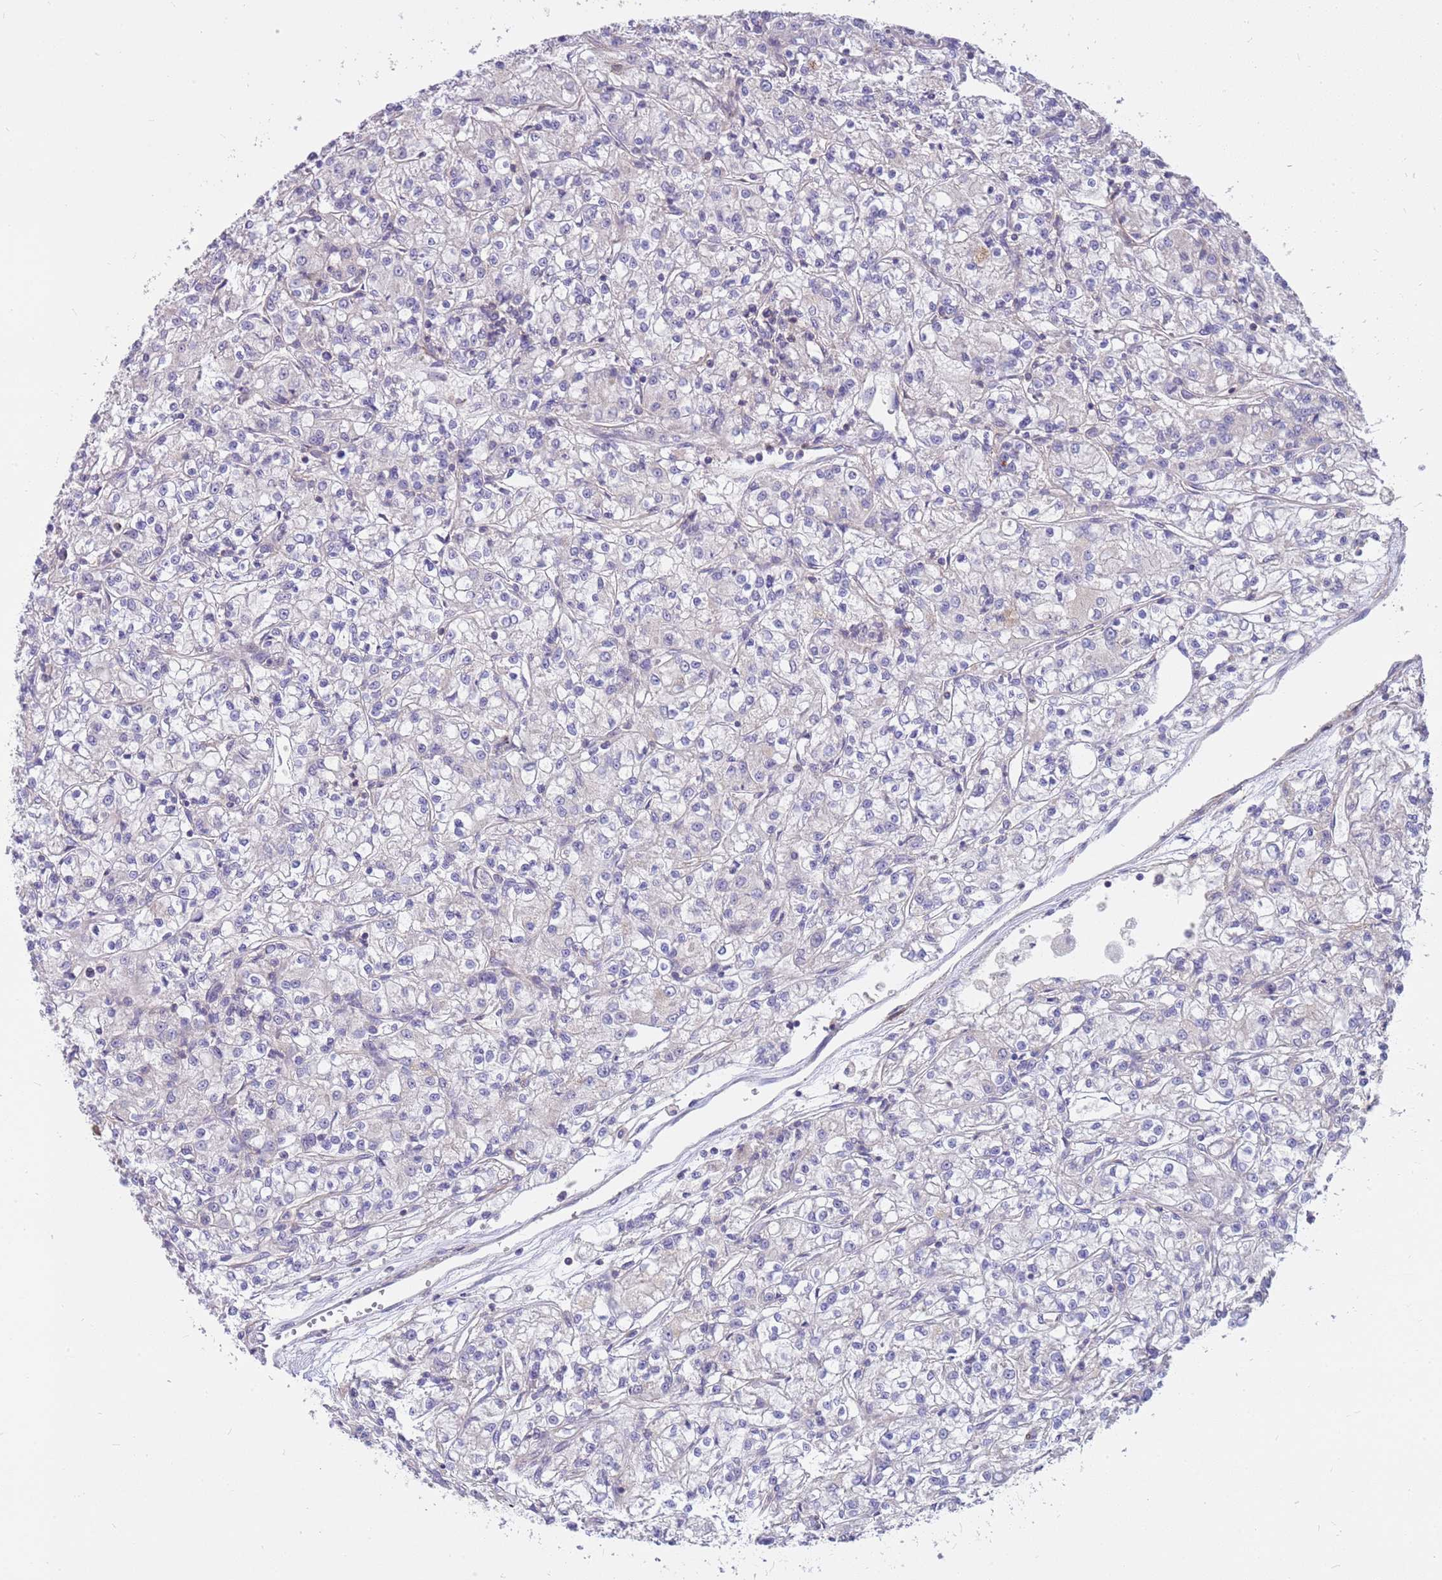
{"staining": {"intensity": "negative", "quantity": "none", "location": "none"}, "tissue": "renal cancer", "cell_type": "Tumor cells", "image_type": "cancer", "snomed": [{"axis": "morphology", "description": "Adenocarcinoma, NOS"}, {"axis": "topography", "description": "Kidney"}], "caption": "IHC micrograph of human renal adenocarcinoma stained for a protein (brown), which displays no positivity in tumor cells.", "gene": "MVD", "patient": {"sex": "female", "age": 59}}